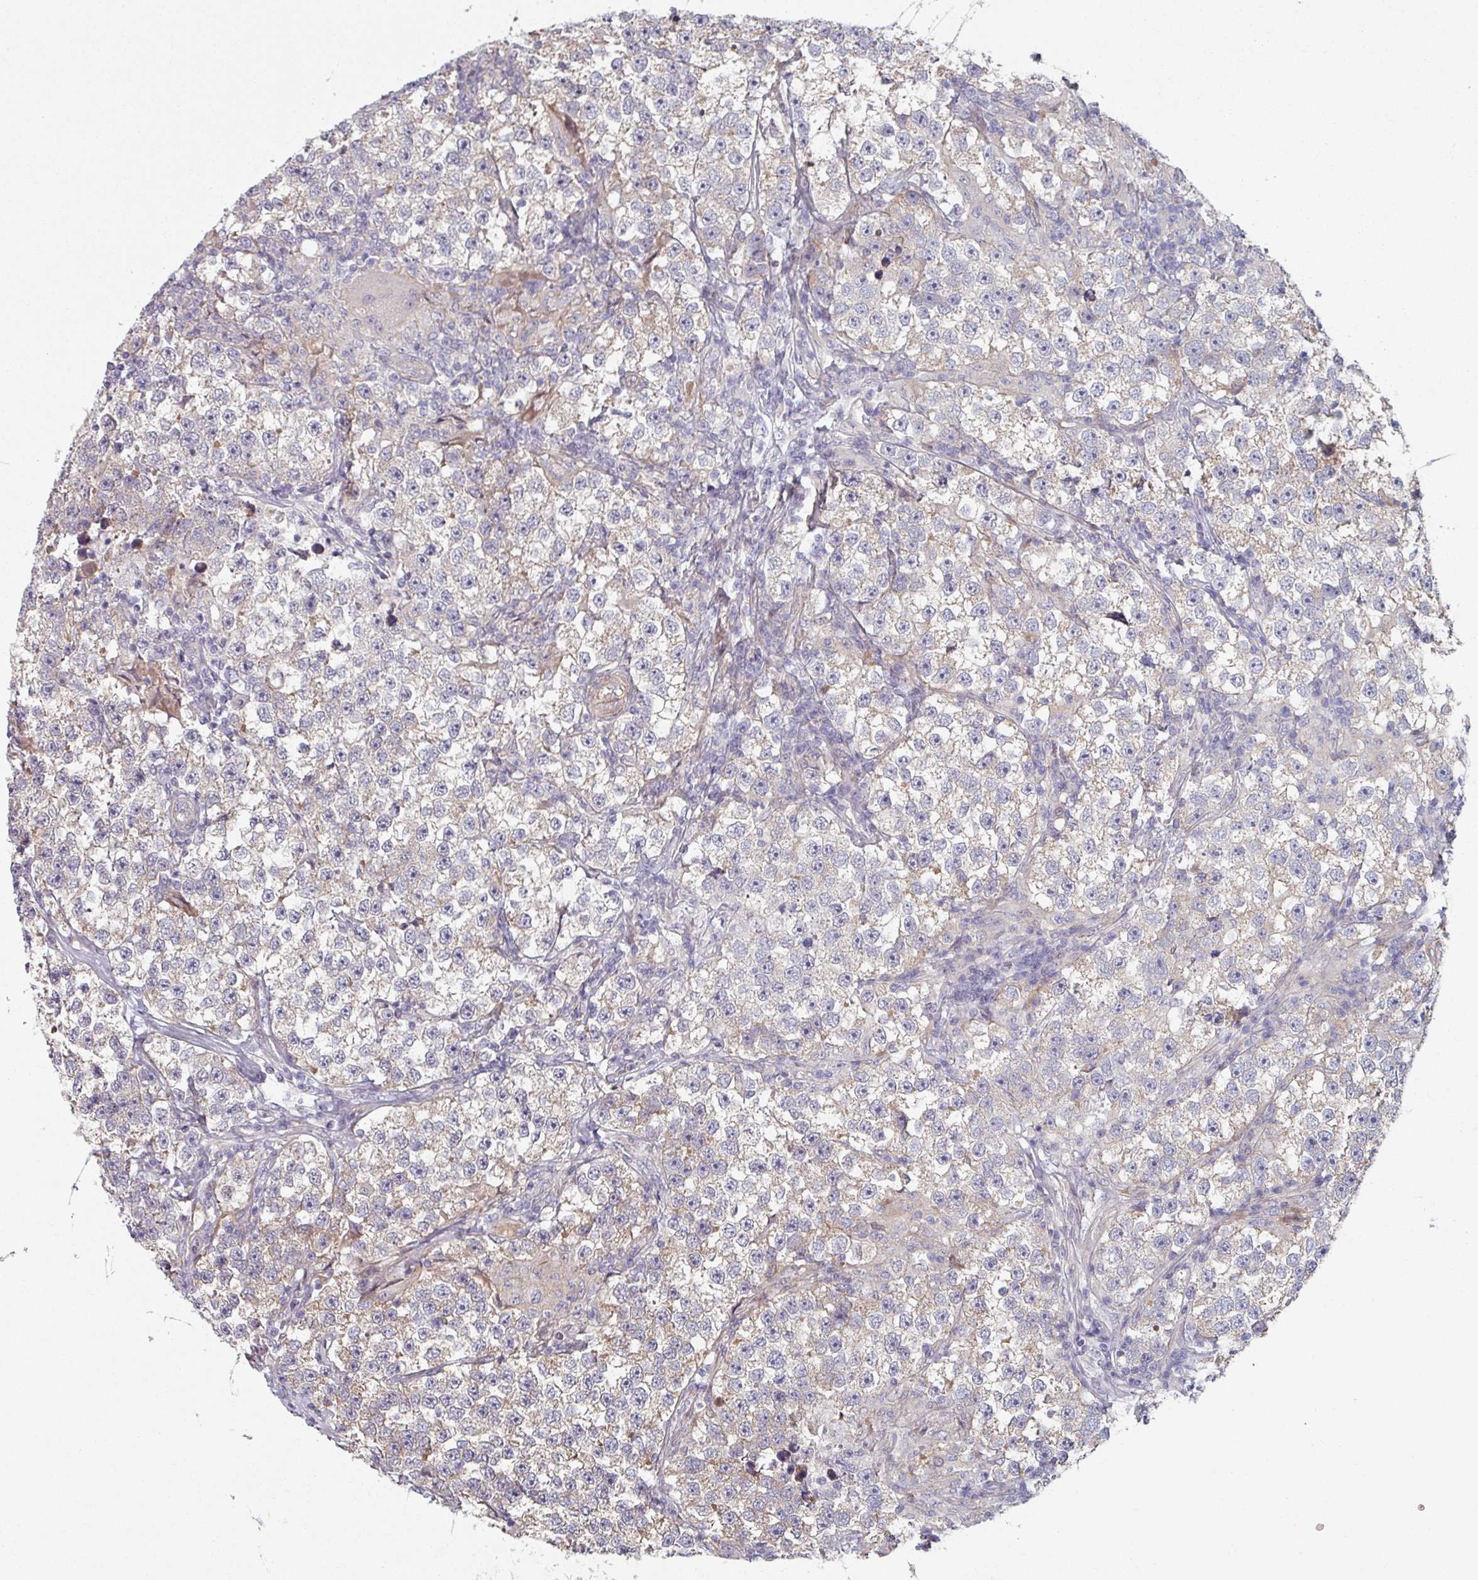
{"staining": {"intensity": "negative", "quantity": "none", "location": "none"}, "tissue": "testis cancer", "cell_type": "Tumor cells", "image_type": "cancer", "snomed": [{"axis": "morphology", "description": "Seminoma, NOS"}, {"axis": "topography", "description": "Testis"}], "caption": "Testis seminoma stained for a protein using immunohistochemistry displays no expression tumor cells.", "gene": "C4BPB", "patient": {"sex": "male", "age": 46}}